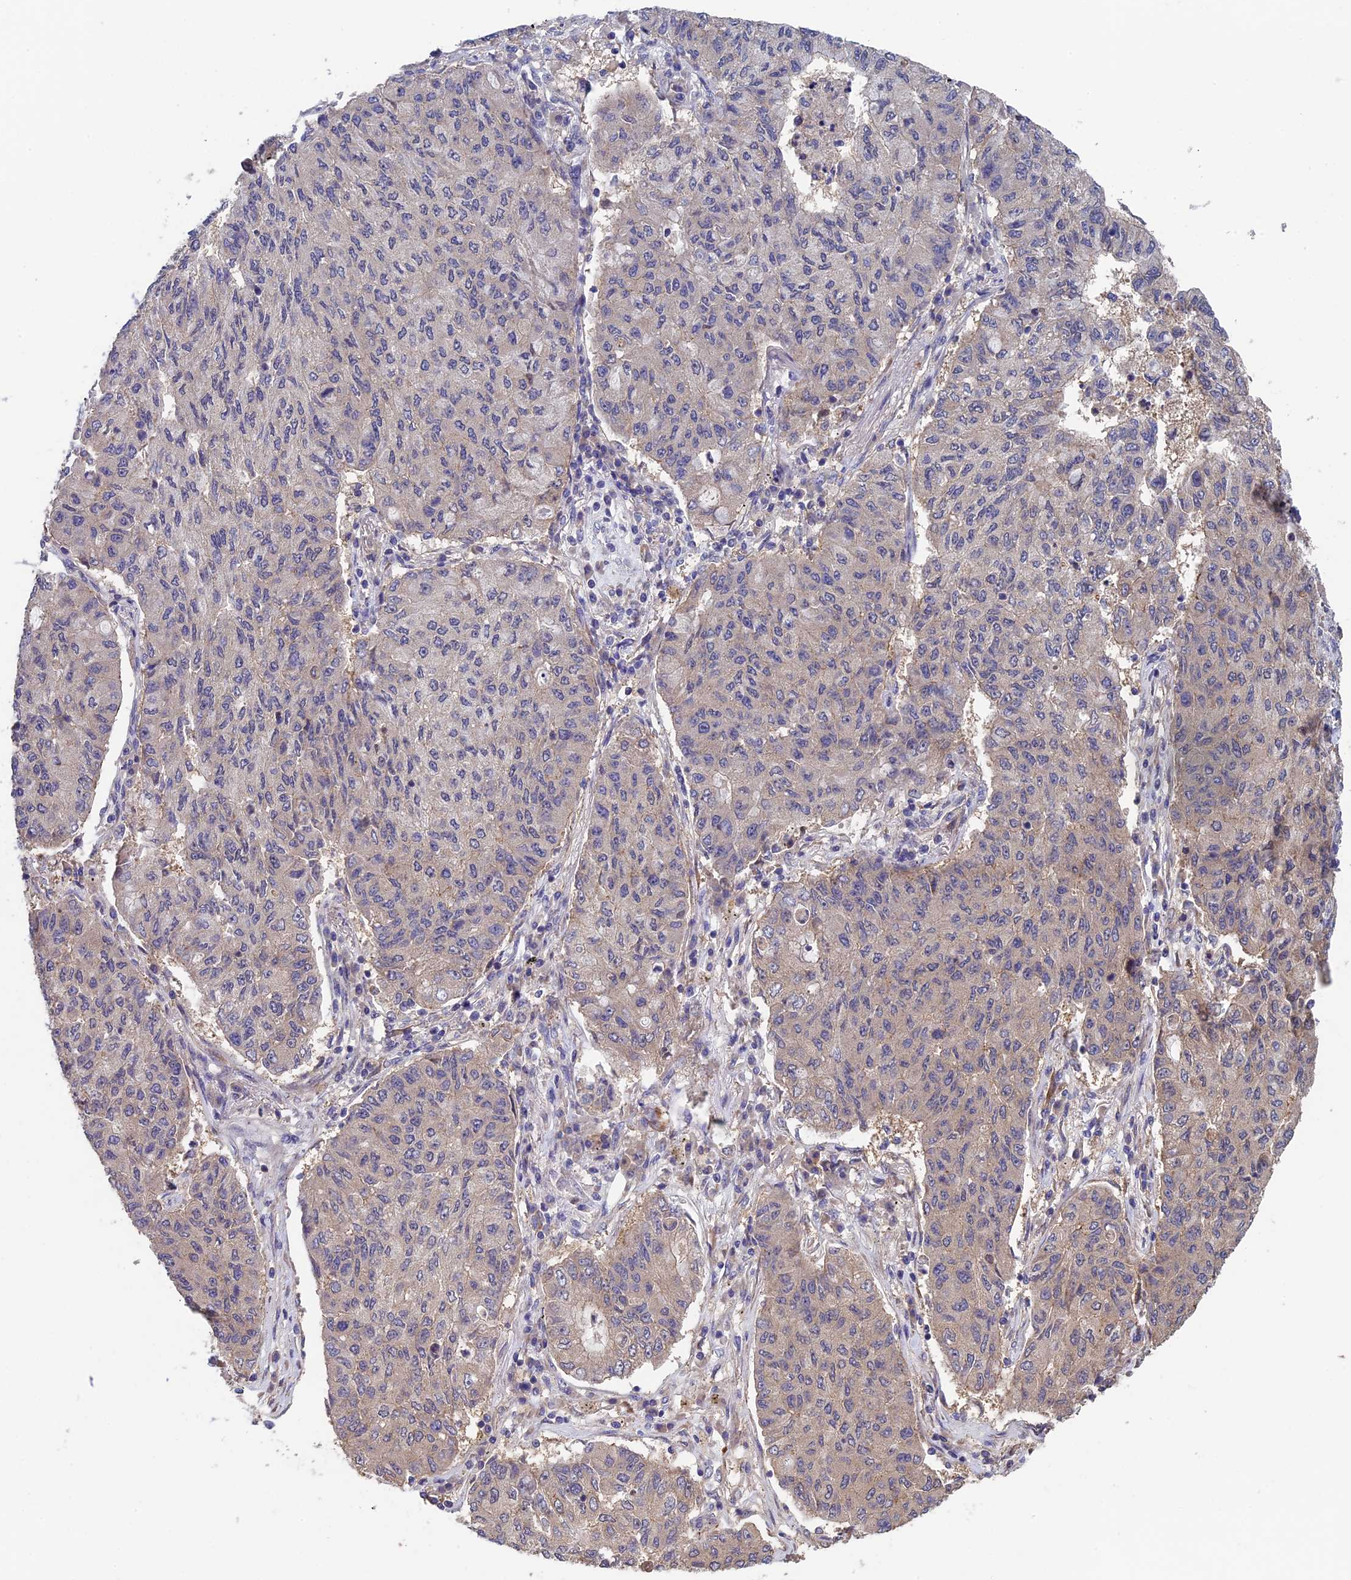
{"staining": {"intensity": "negative", "quantity": "none", "location": "none"}, "tissue": "lung cancer", "cell_type": "Tumor cells", "image_type": "cancer", "snomed": [{"axis": "morphology", "description": "Squamous cell carcinoma, NOS"}, {"axis": "topography", "description": "Lung"}], "caption": "Image shows no protein staining in tumor cells of lung cancer (squamous cell carcinoma) tissue. The staining was performed using DAB (3,3'-diaminobenzidine) to visualize the protein expression in brown, while the nuclei were stained in blue with hematoxylin (Magnification: 20x).", "gene": "LCMT1", "patient": {"sex": "male", "age": 74}}